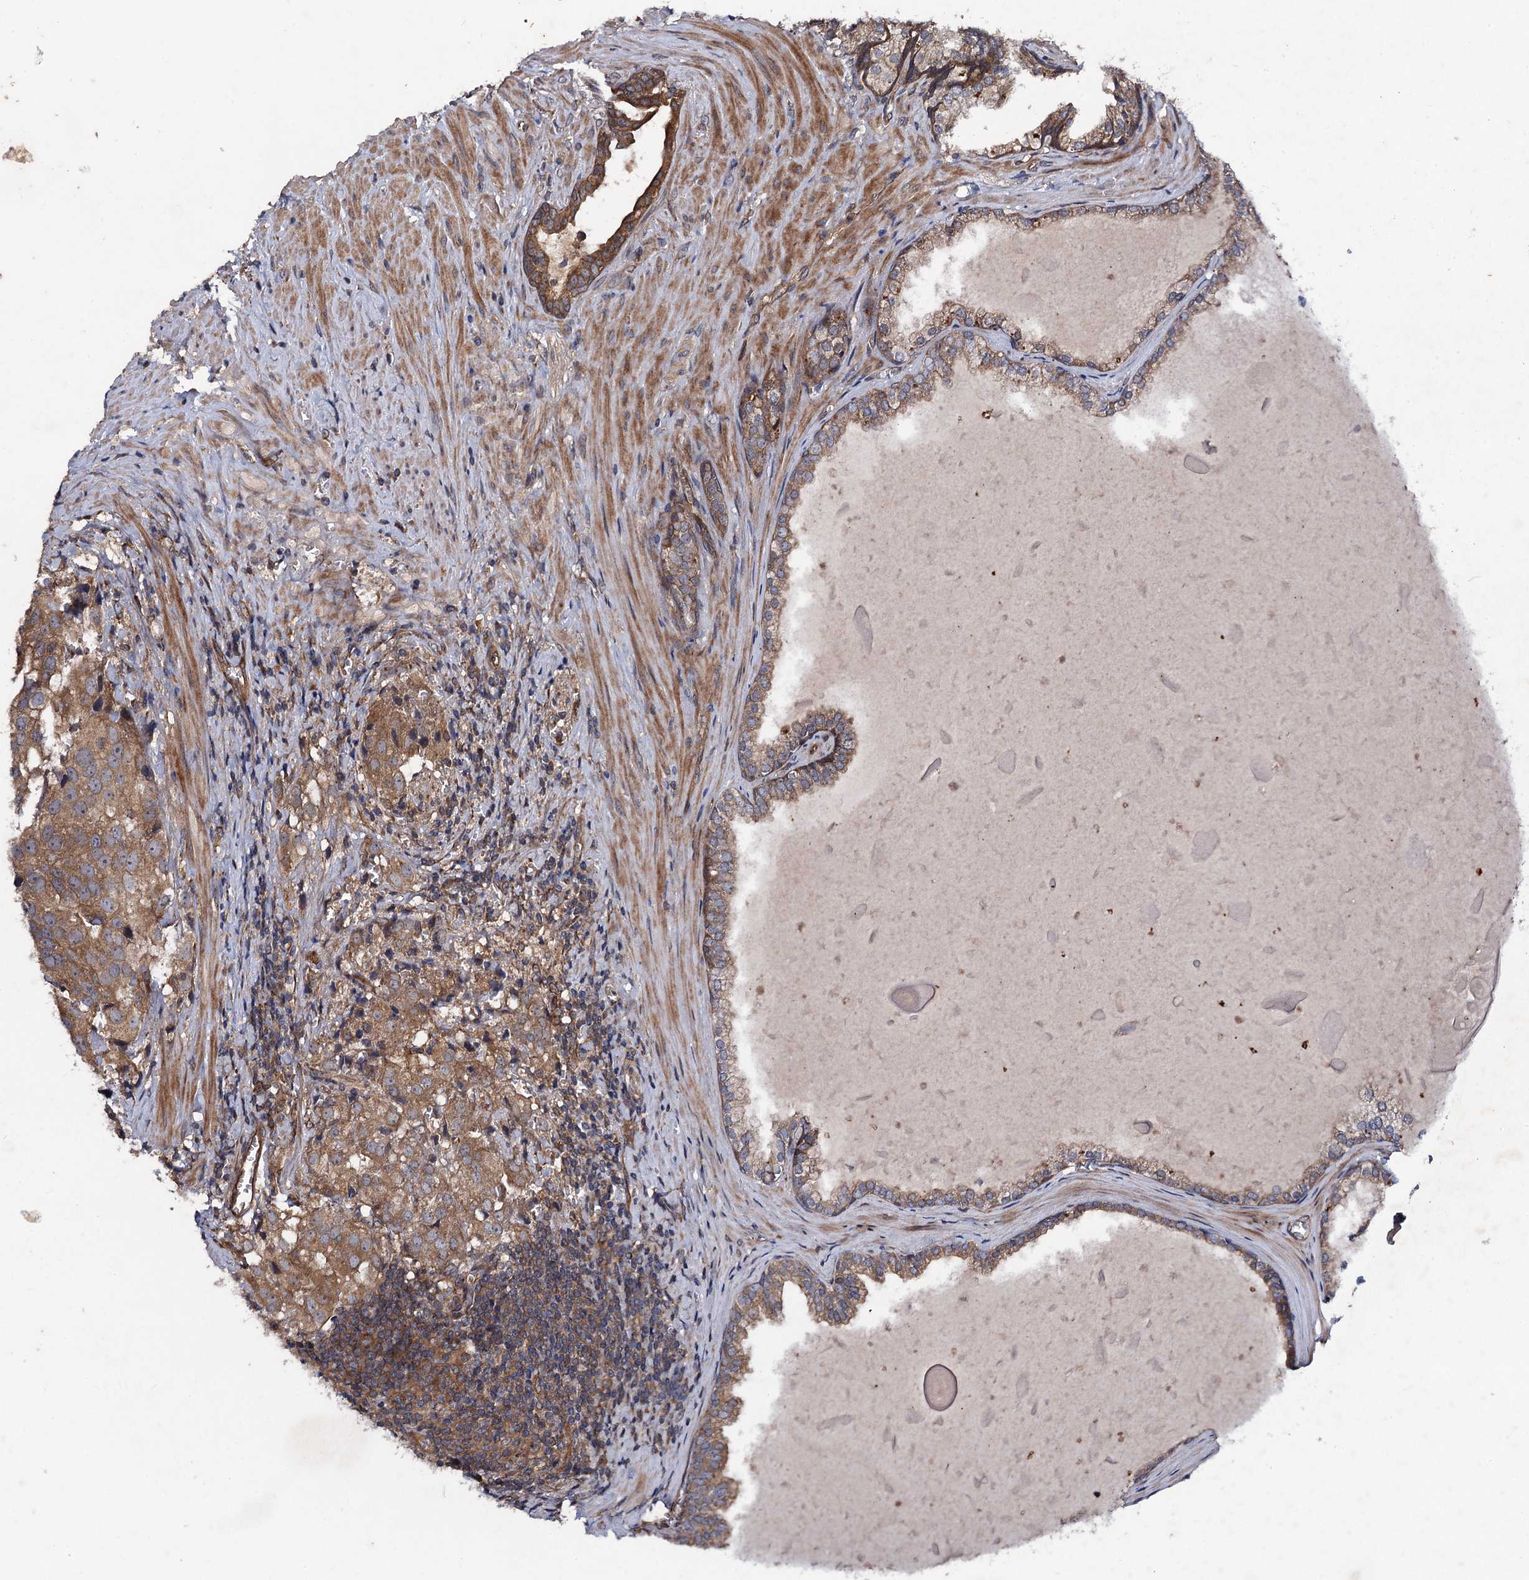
{"staining": {"intensity": "moderate", "quantity": ">75%", "location": "cytoplasmic/membranous"}, "tissue": "prostate cancer", "cell_type": "Tumor cells", "image_type": "cancer", "snomed": [{"axis": "morphology", "description": "Adenocarcinoma, High grade"}, {"axis": "topography", "description": "Prostate"}], "caption": "Immunohistochemistry image of neoplastic tissue: human prostate cancer (high-grade adenocarcinoma) stained using immunohistochemistry (IHC) shows medium levels of moderate protein expression localized specifically in the cytoplasmic/membranous of tumor cells, appearing as a cytoplasmic/membranous brown color.", "gene": "HAUS1", "patient": {"sex": "male", "age": 68}}